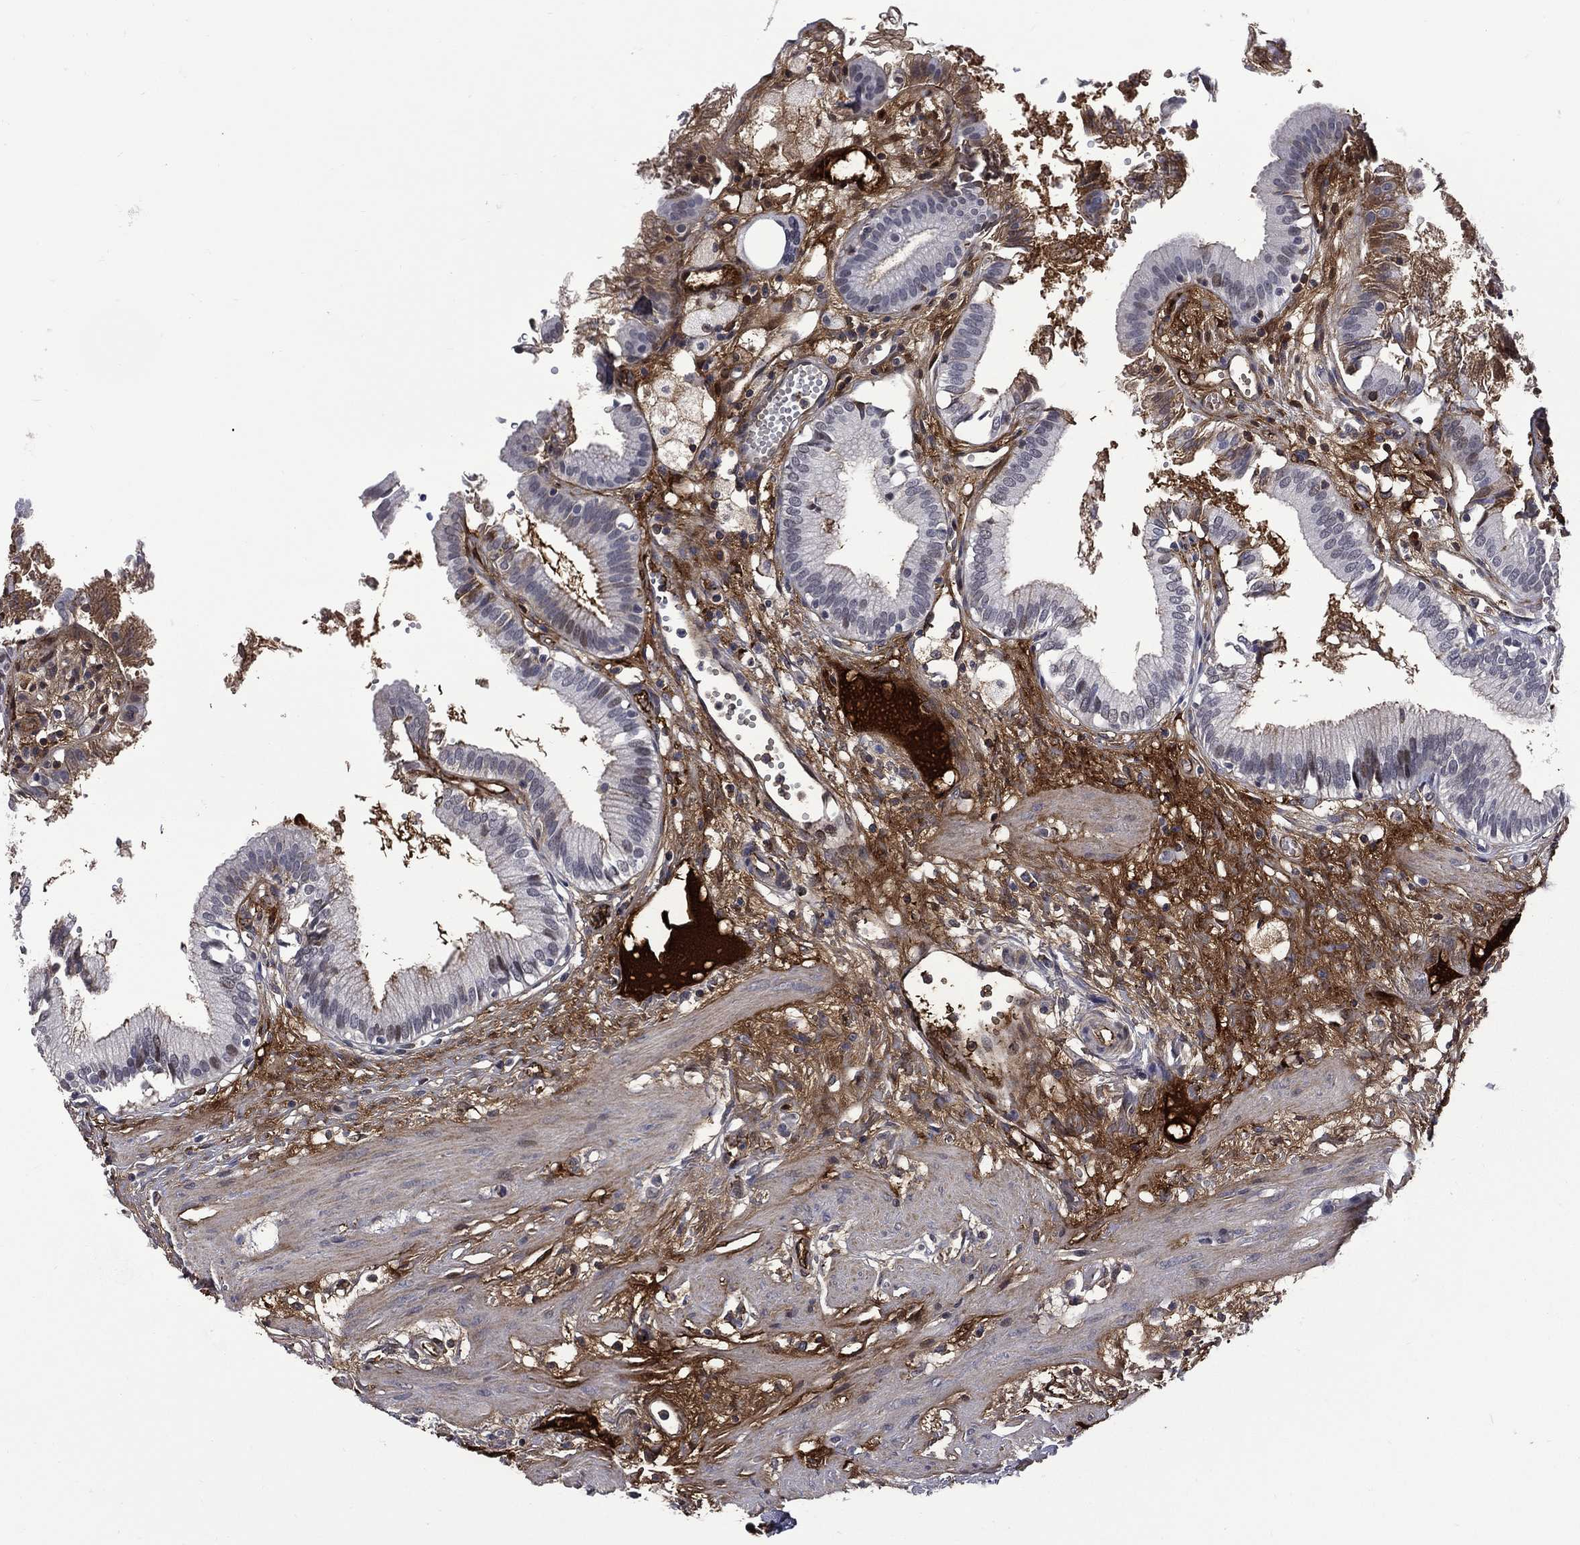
{"staining": {"intensity": "negative", "quantity": "none", "location": "none"}, "tissue": "gallbladder", "cell_type": "Glandular cells", "image_type": "normal", "snomed": [{"axis": "morphology", "description": "Normal tissue, NOS"}, {"axis": "topography", "description": "Gallbladder"}], "caption": "This is an immunohistochemistry image of benign human gallbladder. There is no expression in glandular cells.", "gene": "FGG", "patient": {"sex": "female", "age": 24}}